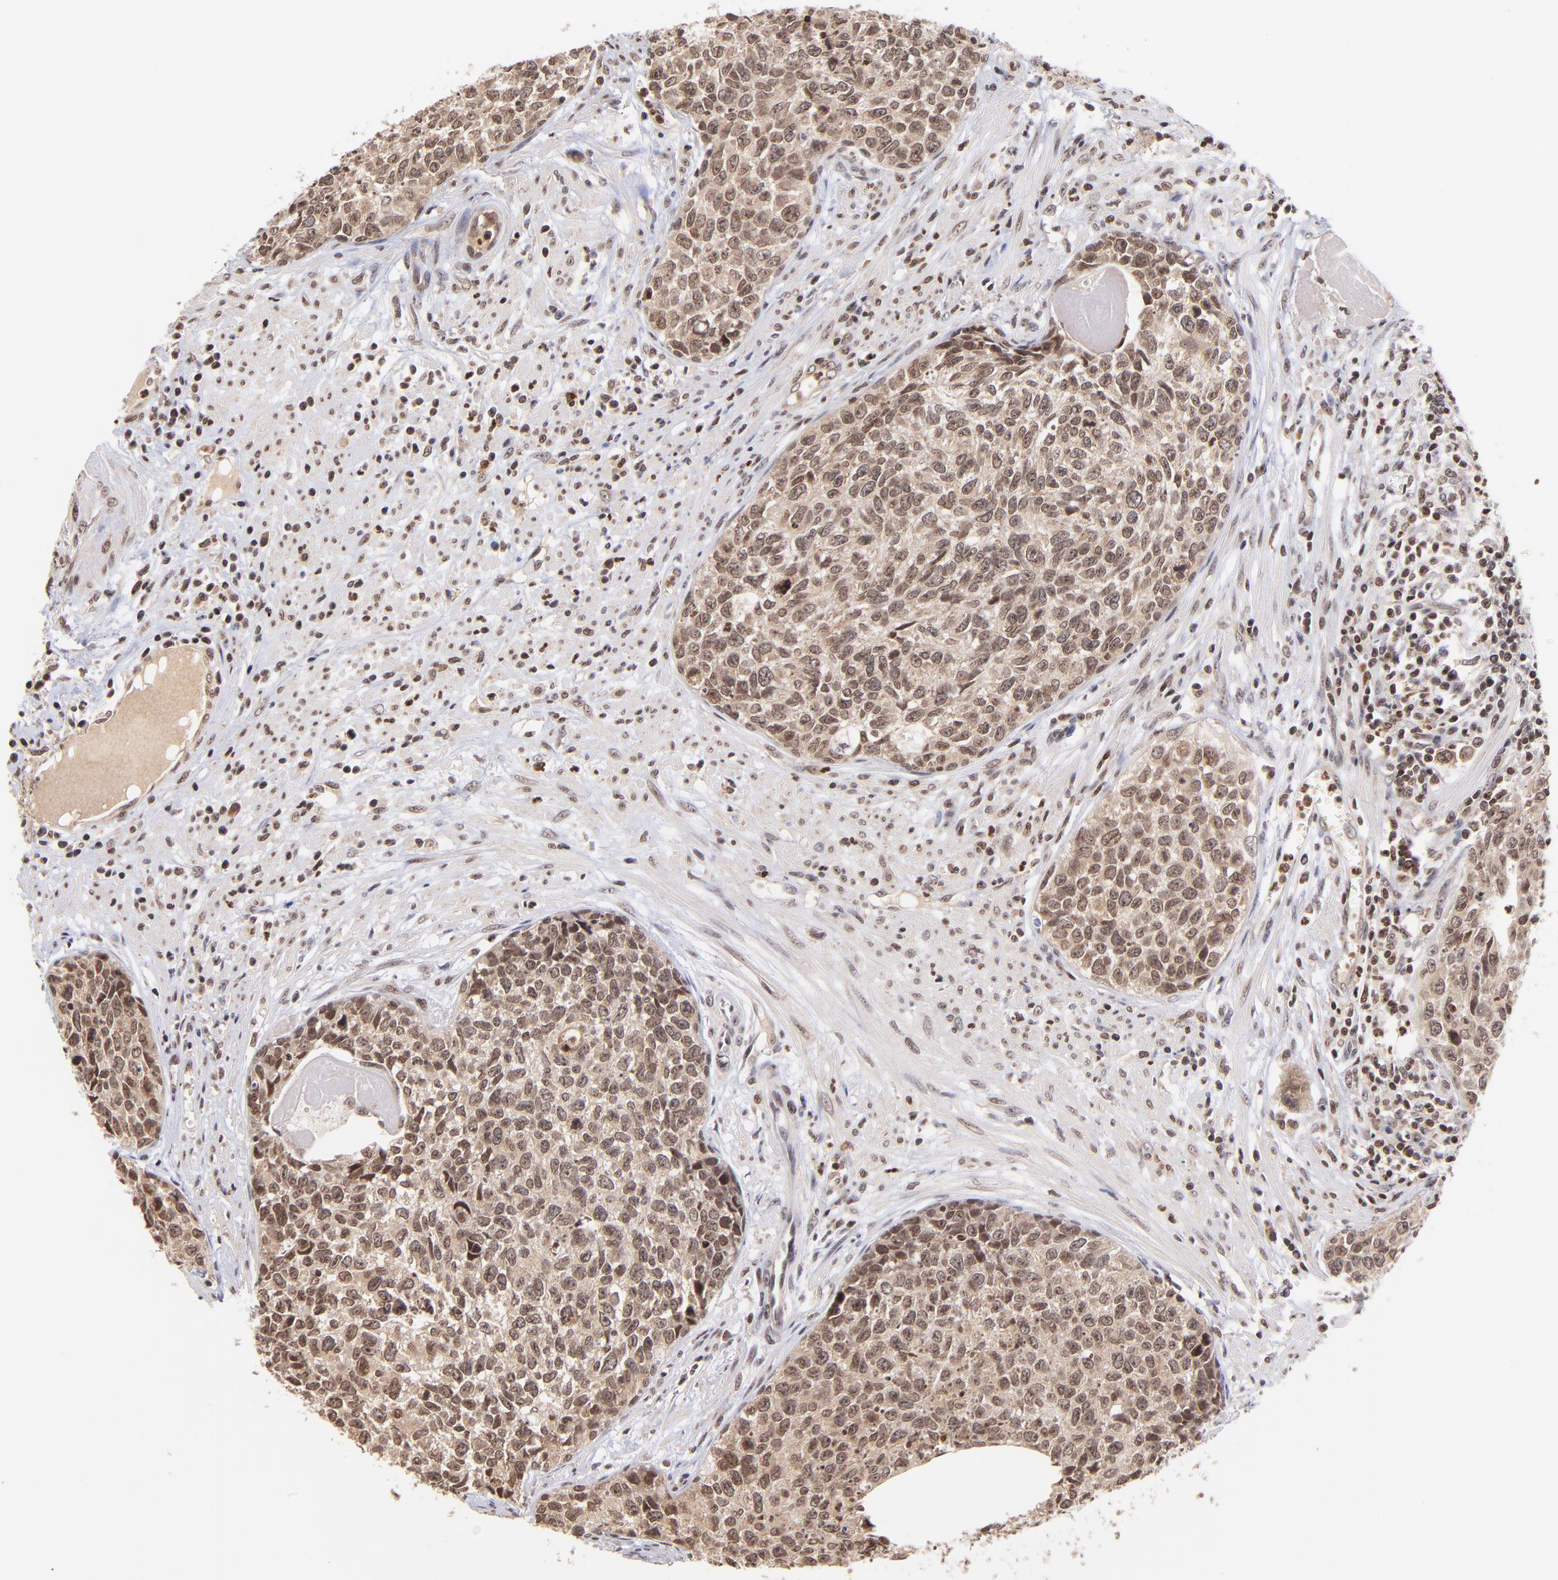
{"staining": {"intensity": "moderate", "quantity": ">75%", "location": "cytoplasmic/membranous,nuclear"}, "tissue": "urothelial cancer", "cell_type": "Tumor cells", "image_type": "cancer", "snomed": [{"axis": "morphology", "description": "Urothelial carcinoma, High grade"}, {"axis": "topography", "description": "Urinary bladder"}], "caption": "Immunohistochemical staining of human urothelial cancer exhibits medium levels of moderate cytoplasmic/membranous and nuclear protein staining in approximately >75% of tumor cells.", "gene": "WDR25", "patient": {"sex": "male", "age": 81}}